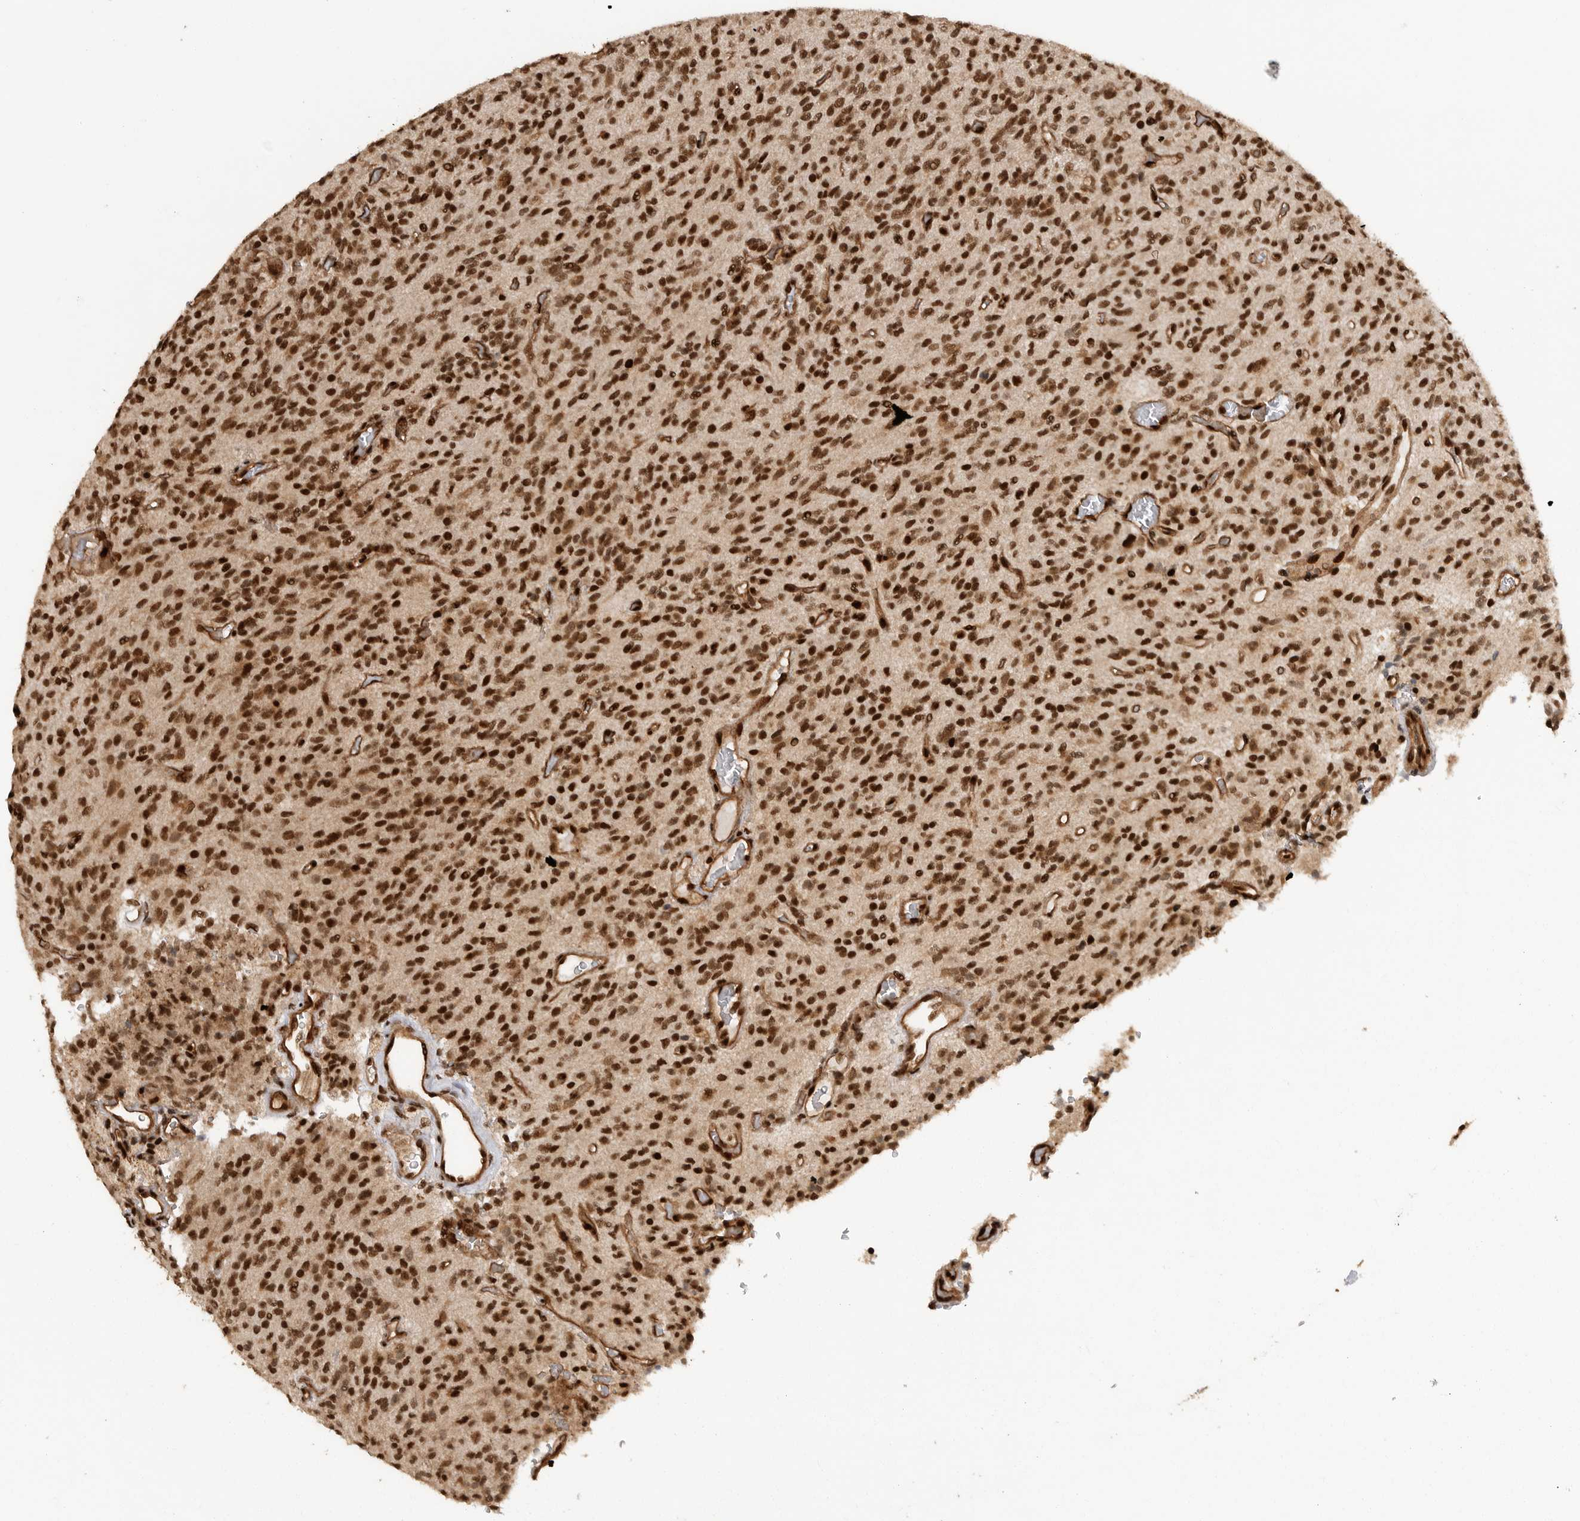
{"staining": {"intensity": "strong", "quantity": ">75%", "location": "nuclear"}, "tissue": "glioma", "cell_type": "Tumor cells", "image_type": "cancer", "snomed": [{"axis": "morphology", "description": "Glioma, malignant, High grade"}, {"axis": "topography", "description": "Brain"}], "caption": "DAB immunohistochemical staining of human glioma reveals strong nuclear protein expression in about >75% of tumor cells. Using DAB (3,3'-diaminobenzidine) (brown) and hematoxylin (blue) stains, captured at high magnification using brightfield microscopy.", "gene": "PPP1R8", "patient": {"sex": "male", "age": 34}}